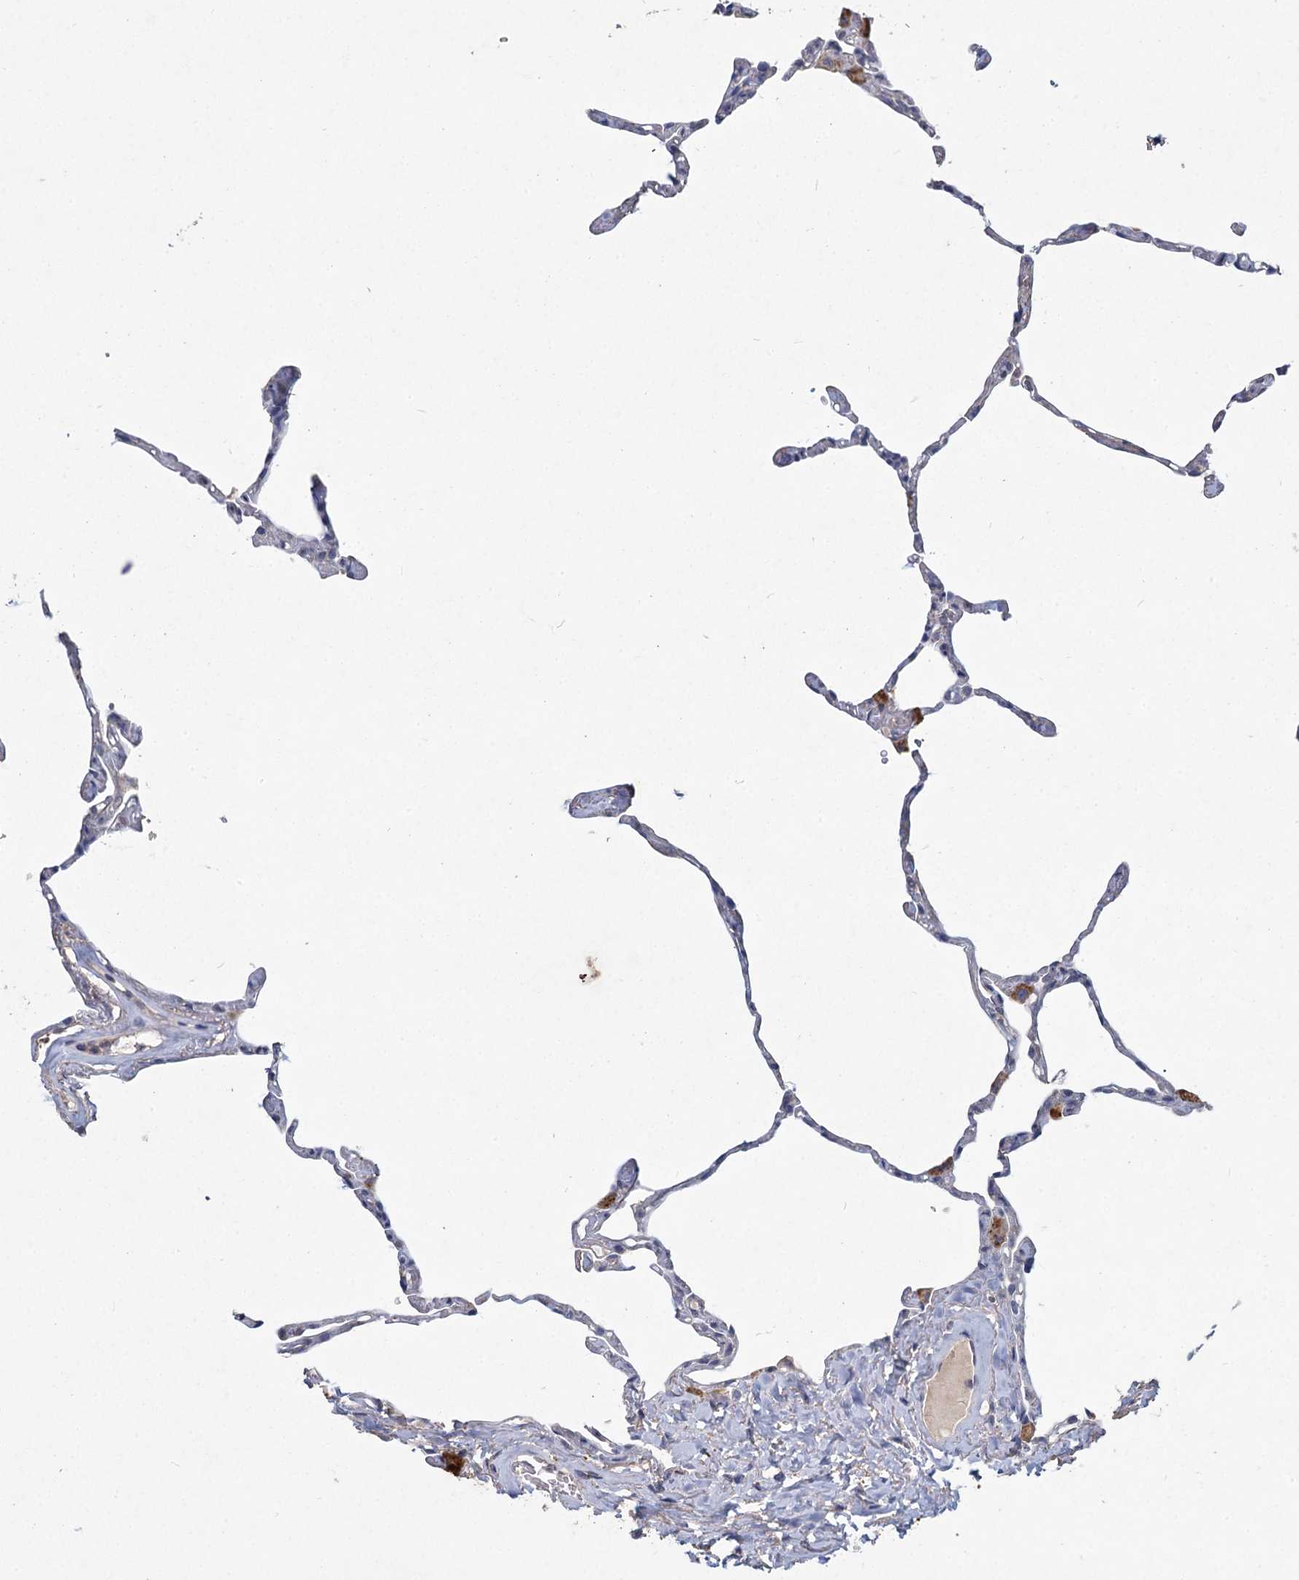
{"staining": {"intensity": "negative", "quantity": "none", "location": "none"}, "tissue": "lung", "cell_type": "Alveolar cells", "image_type": "normal", "snomed": [{"axis": "morphology", "description": "Normal tissue, NOS"}, {"axis": "topography", "description": "Lung"}], "caption": "This image is of benign lung stained with immunohistochemistry (IHC) to label a protein in brown with the nuclei are counter-stained blue. There is no staining in alveolar cells.", "gene": "HES2", "patient": {"sex": "male", "age": 65}}